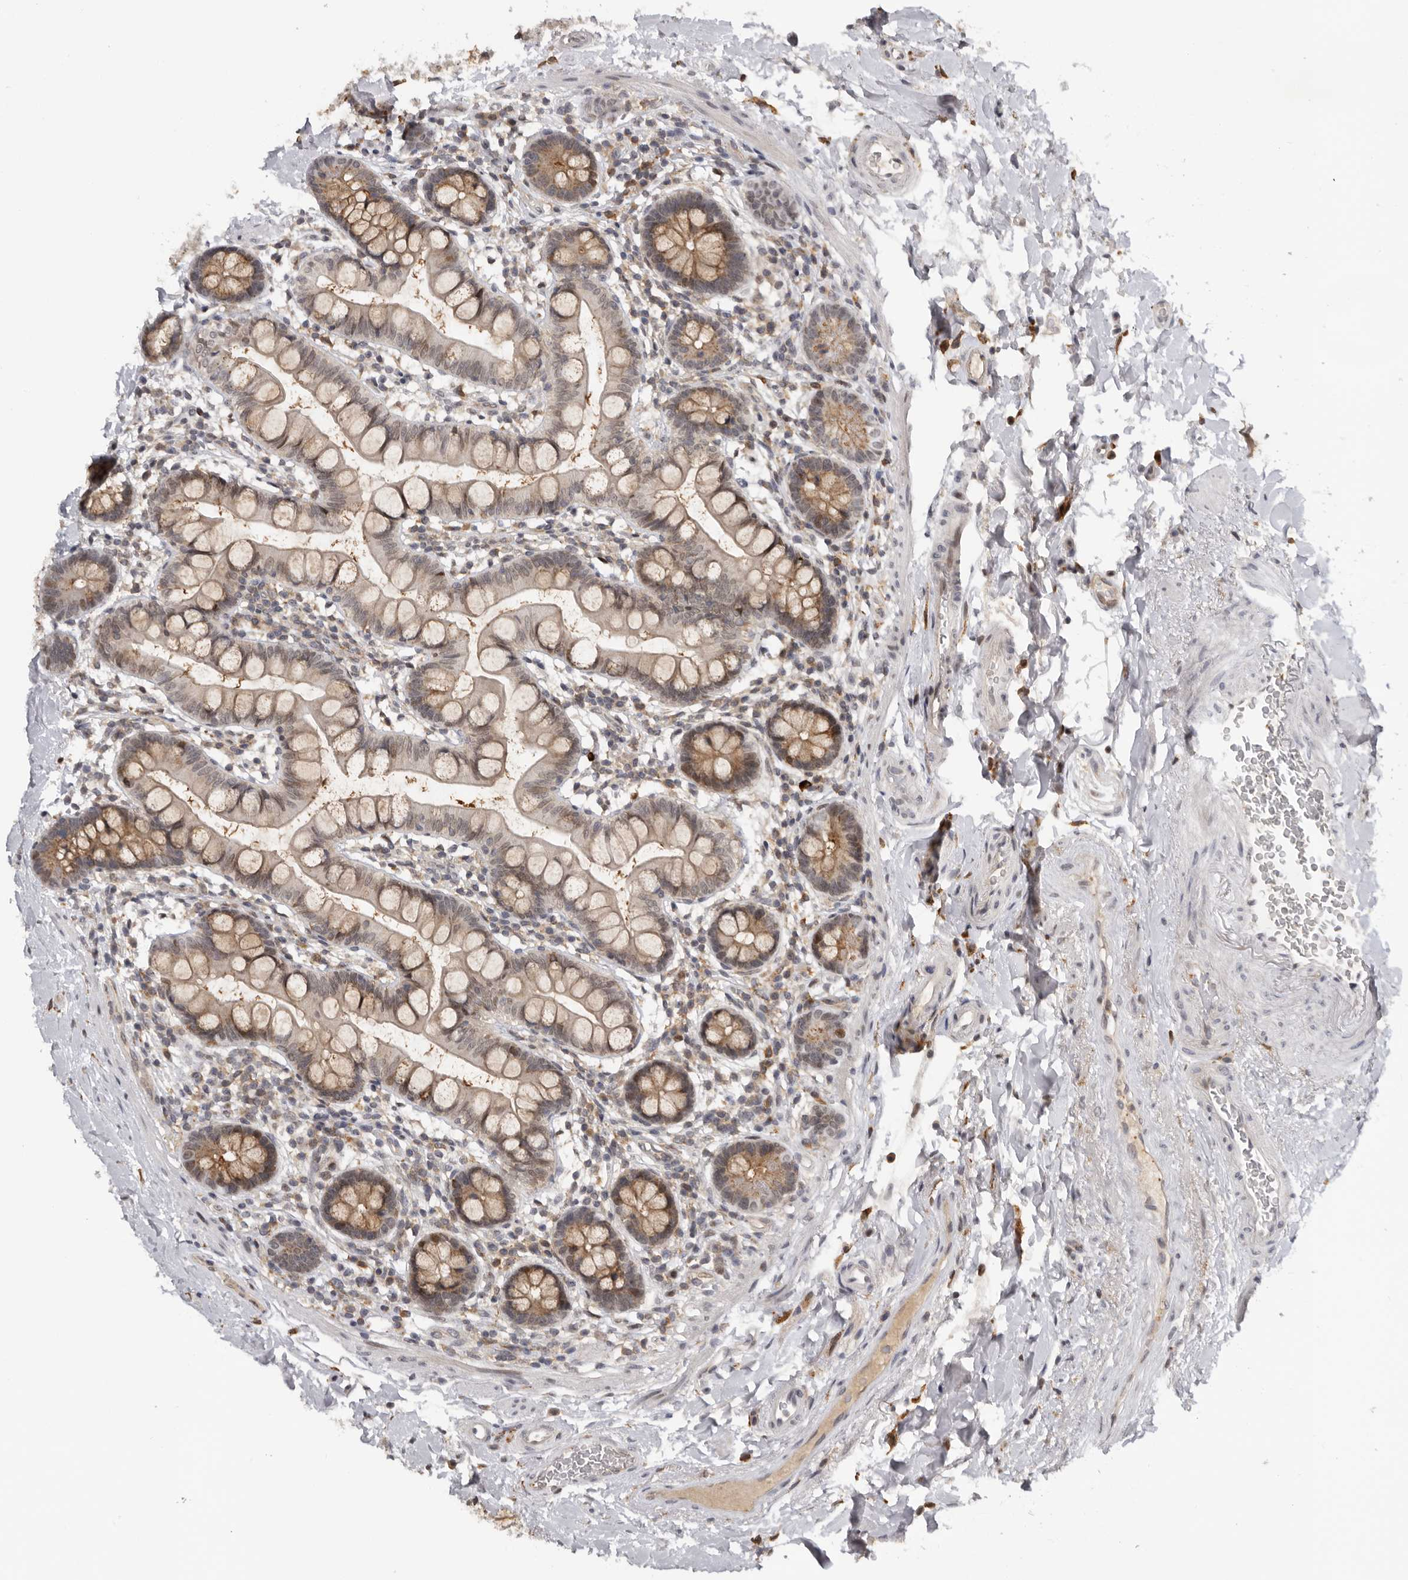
{"staining": {"intensity": "moderate", "quantity": "<25%", "location": "cytoplasmic/membranous"}, "tissue": "small intestine", "cell_type": "Glandular cells", "image_type": "normal", "snomed": [{"axis": "morphology", "description": "Normal tissue, NOS"}, {"axis": "topography", "description": "Small intestine"}], "caption": "Small intestine stained with DAB immunohistochemistry exhibits low levels of moderate cytoplasmic/membranous staining in about <25% of glandular cells.", "gene": "KIF2B", "patient": {"sex": "female", "age": 84}}